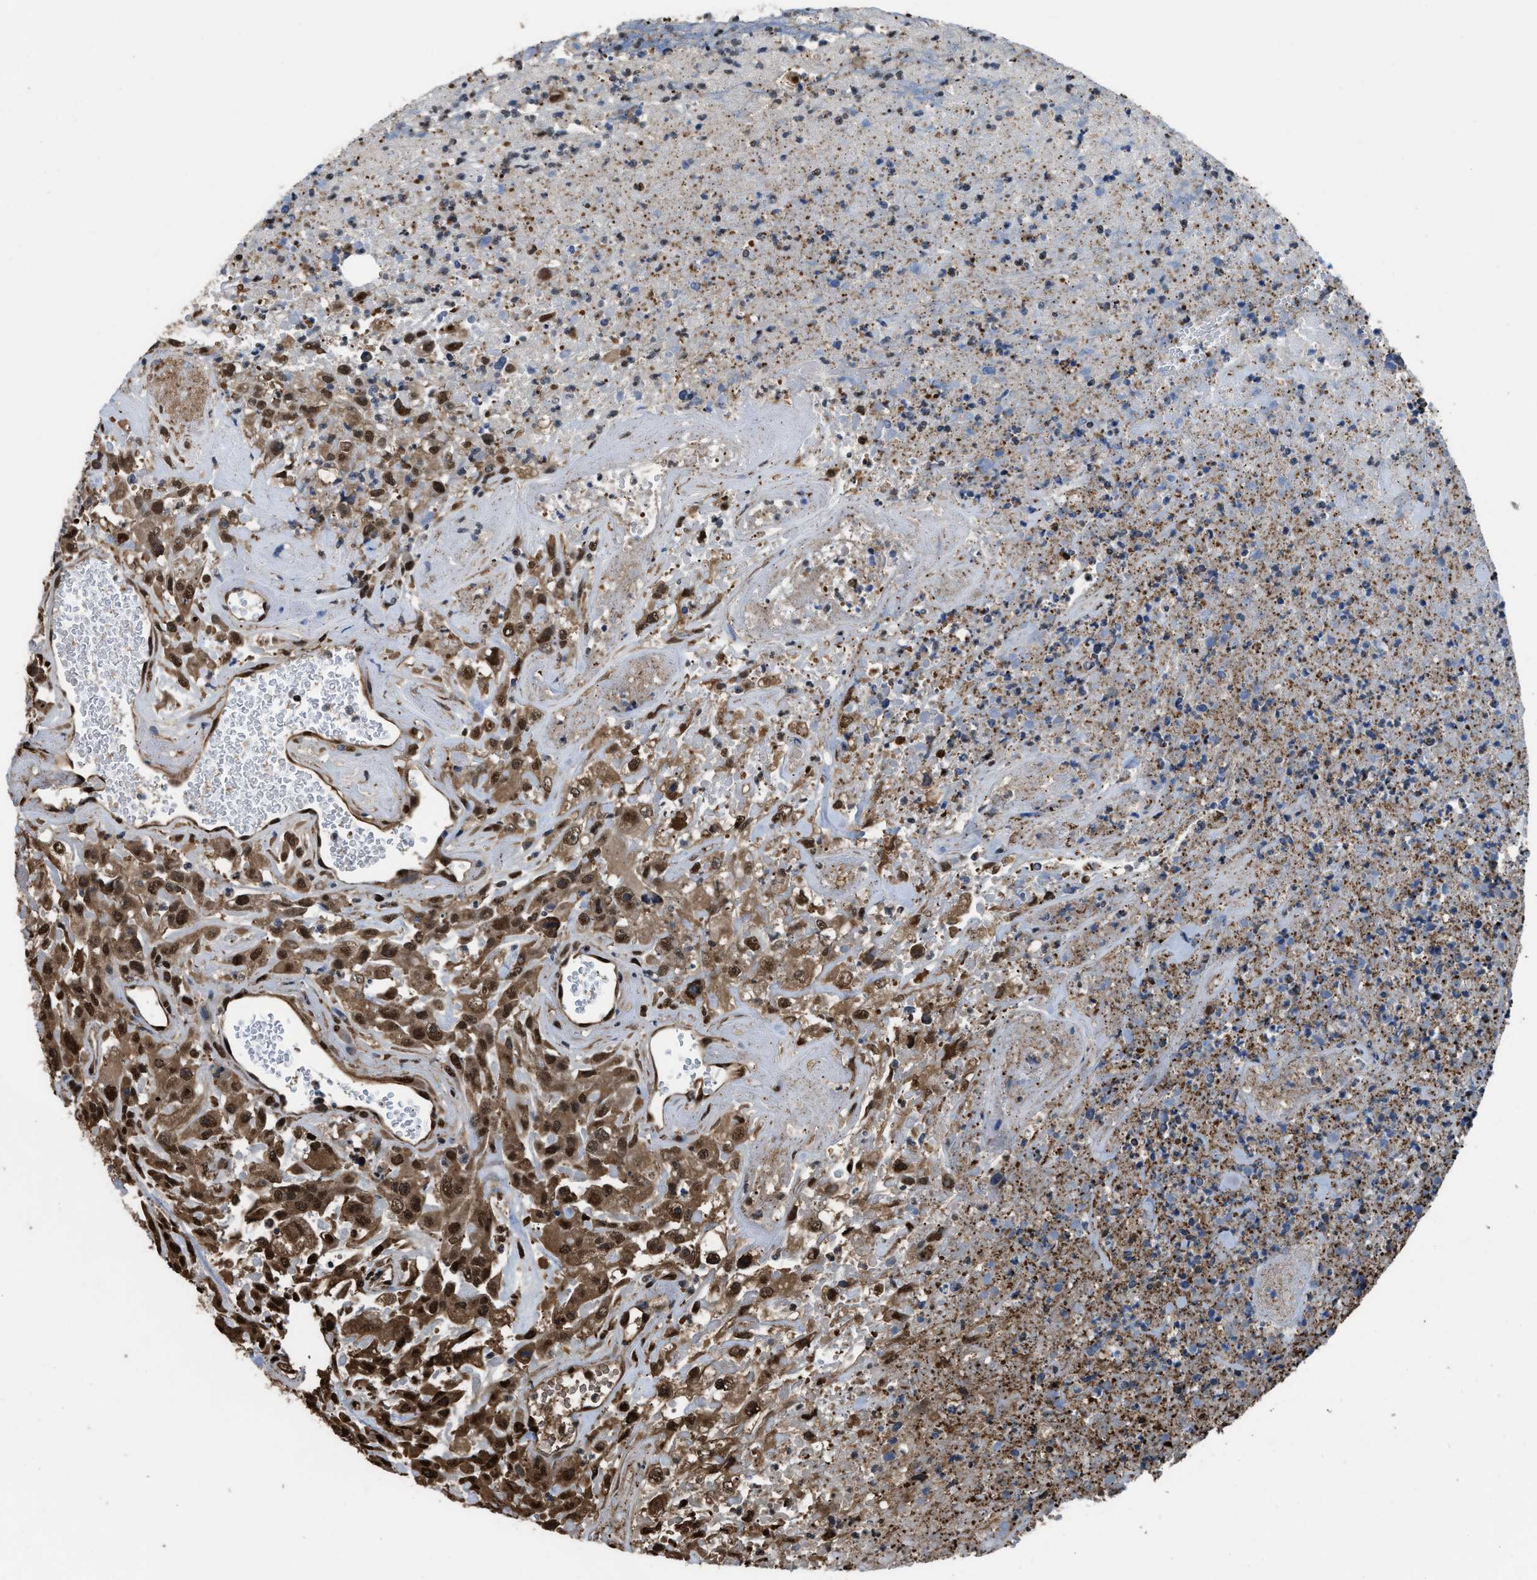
{"staining": {"intensity": "moderate", "quantity": ">75%", "location": "cytoplasmic/membranous,nuclear"}, "tissue": "urothelial cancer", "cell_type": "Tumor cells", "image_type": "cancer", "snomed": [{"axis": "morphology", "description": "Urothelial carcinoma, High grade"}, {"axis": "topography", "description": "Urinary bladder"}], "caption": "Urothelial carcinoma (high-grade) was stained to show a protein in brown. There is medium levels of moderate cytoplasmic/membranous and nuclear expression in approximately >75% of tumor cells.", "gene": "FNTA", "patient": {"sex": "male", "age": 46}}